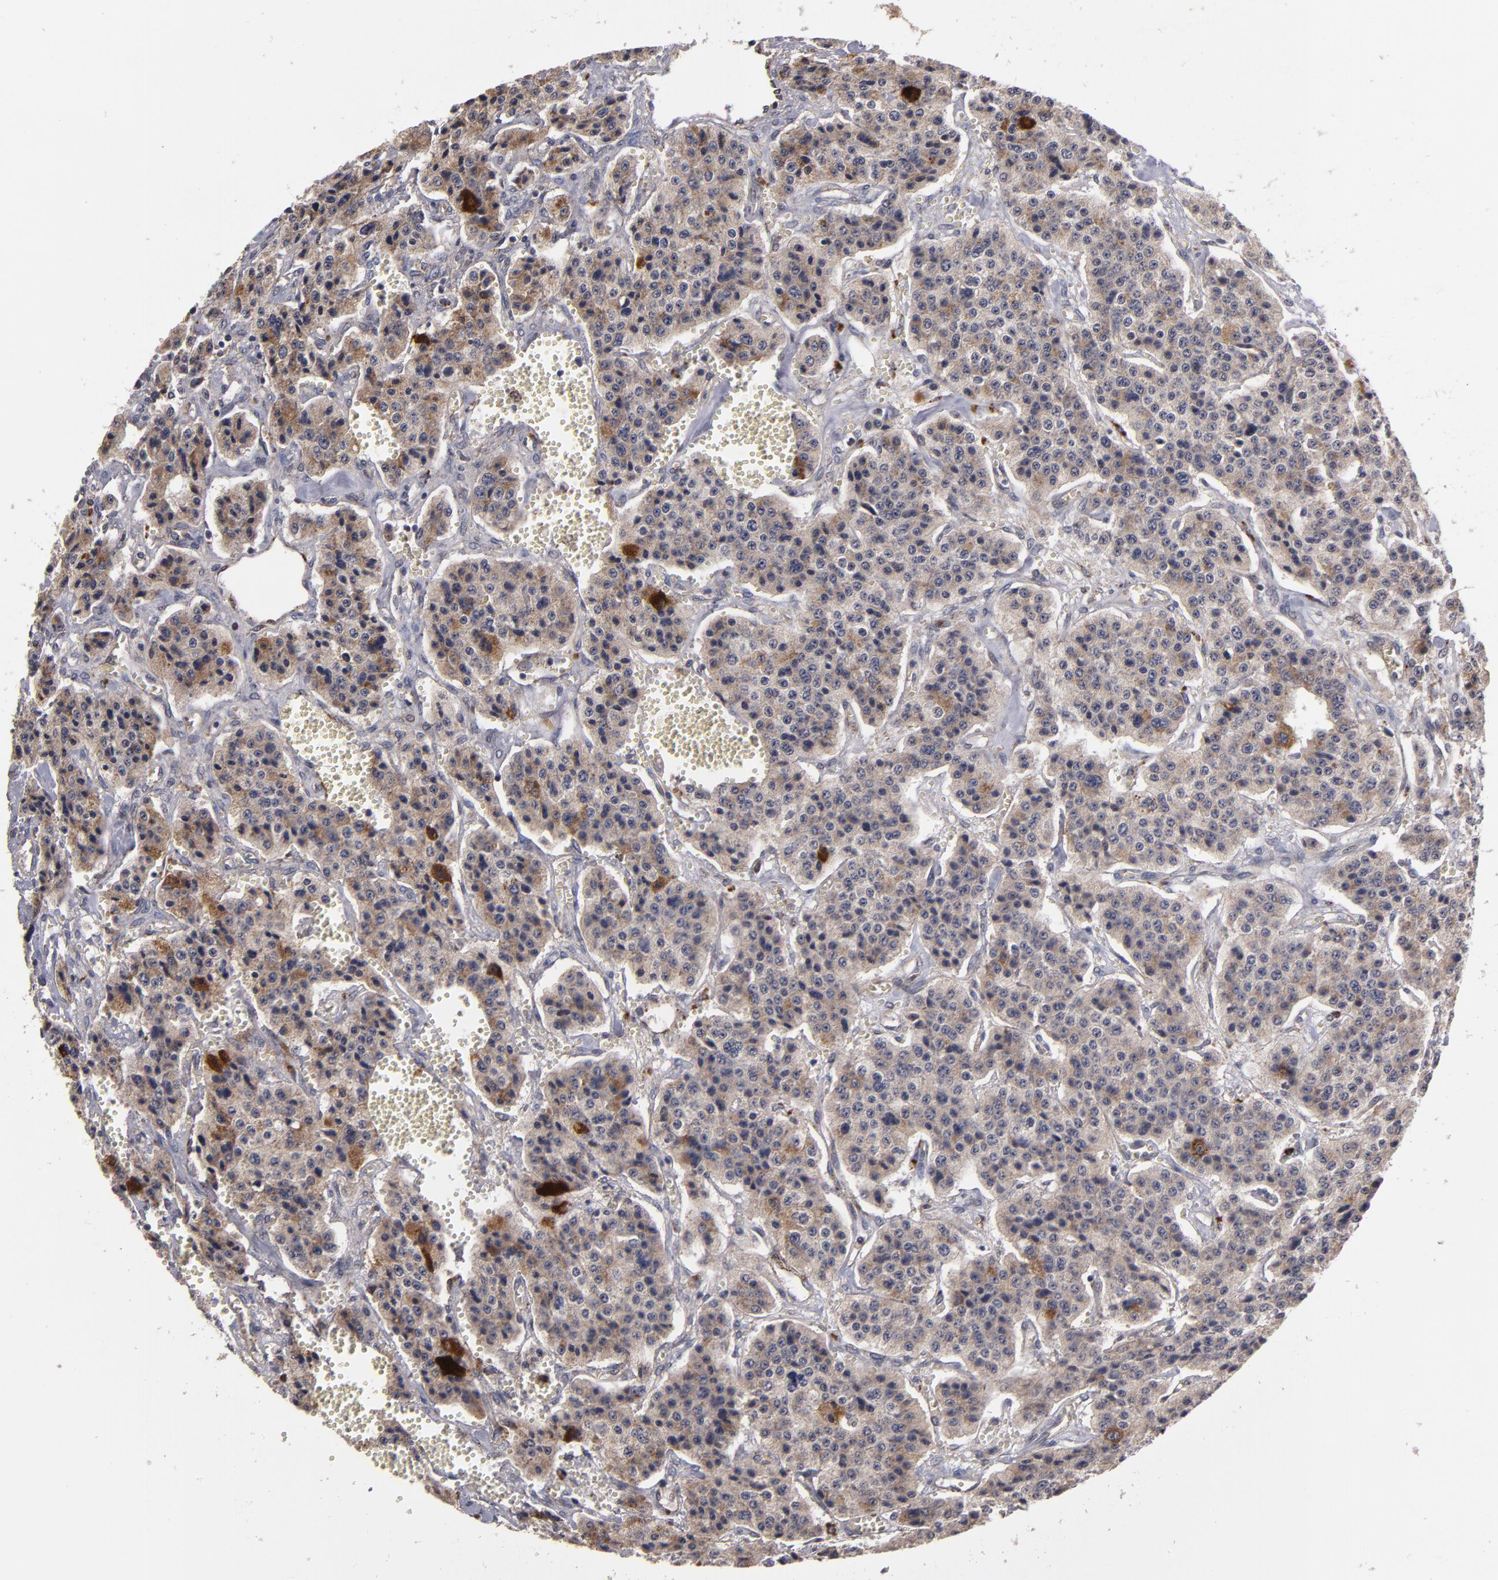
{"staining": {"intensity": "moderate", "quantity": "25%-75%", "location": "cytoplasmic/membranous"}, "tissue": "carcinoid", "cell_type": "Tumor cells", "image_type": "cancer", "snomed": [{"axis": "morphology", "description": "Carcinoid, malignant, NOS"}, {"axis": "topography", "description": "Small intestine"}], "caption": "Carcinoid stained with DAB (3,3'-diaminobenzidine) immunohistochemistry exhibits medium levels of moderate cytoplasmic/membranous expression in about 25%-75% of tumor cells.", "gene": "CTSO", "patient": {"sex": "male", "age": 52}}